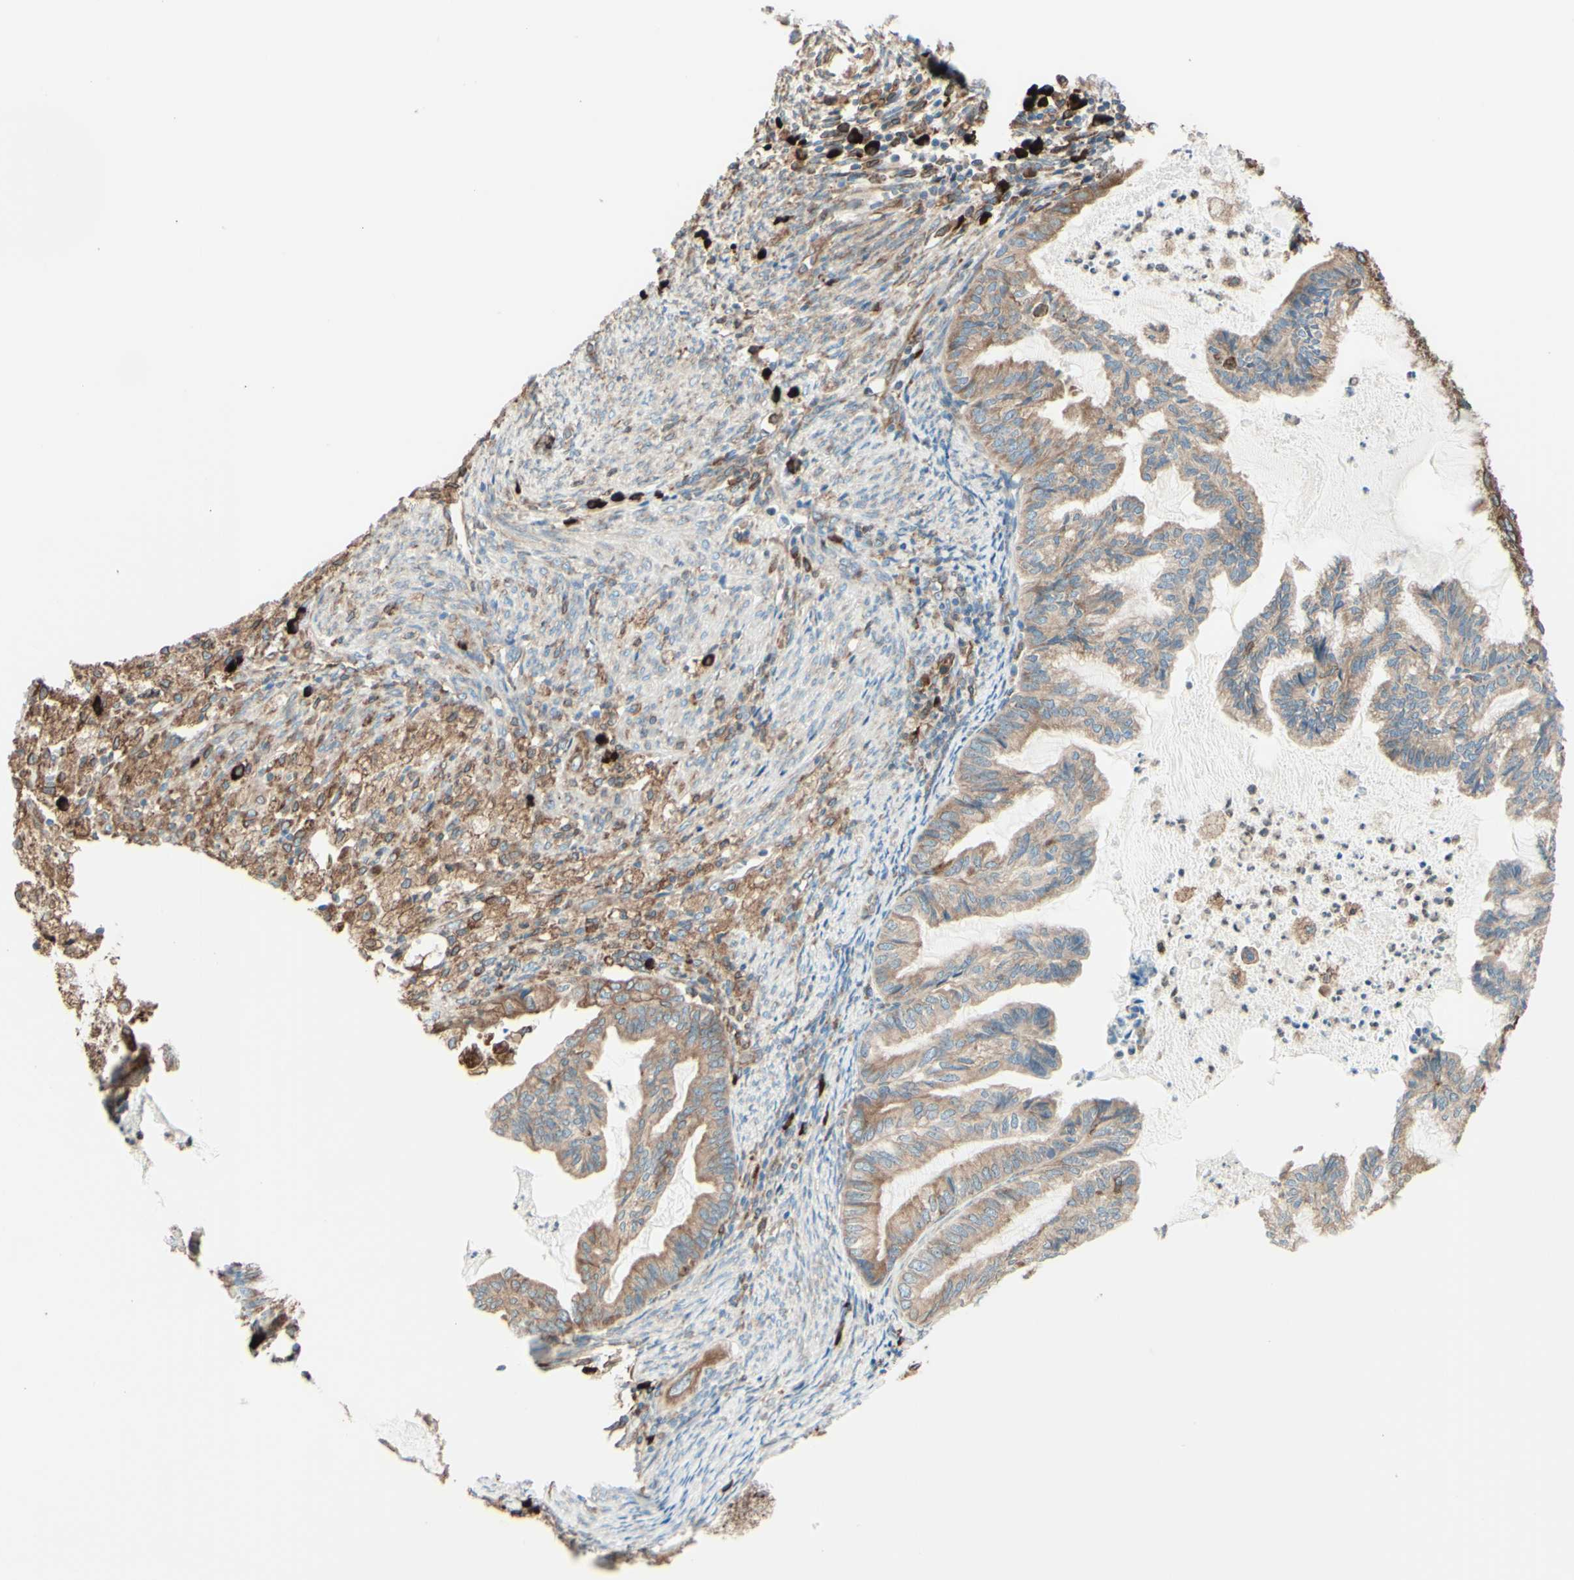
{"staining": {"intensity": "moderate", "quantity": ">75%", "location": "cytoplasmic/membranous"}, "tissue": "cervical cancer", "cell_type": "Tumor cells", "image_type": "cancer", "snomed": [{"axis": "morphology", "description": "Normal tissue, NOS"}, {"axis": "morphology", "description": "Adenocarcinoma, NOS"}, {"axis": "topography", "description": "Cervix"}, {"axis": "topography", "description": "Endometrium"}], "caption": "Immunohistochemistry (IHC) staining of adenocarcinoma (cervical), which displays medium levels of moderate cytoplasmic/membranous positivity in approximately >75% of tumor cells indicating moderate cytoplasmic/membranous protein expression. The staining was performed using DAB (3,3'-diaminobenzidine) (brown) for protein detection and nuclei were counterstained in hematoxylin (blue).", "gene": "DNAJB11", "patient": {"sex": "female", "age": 86}}